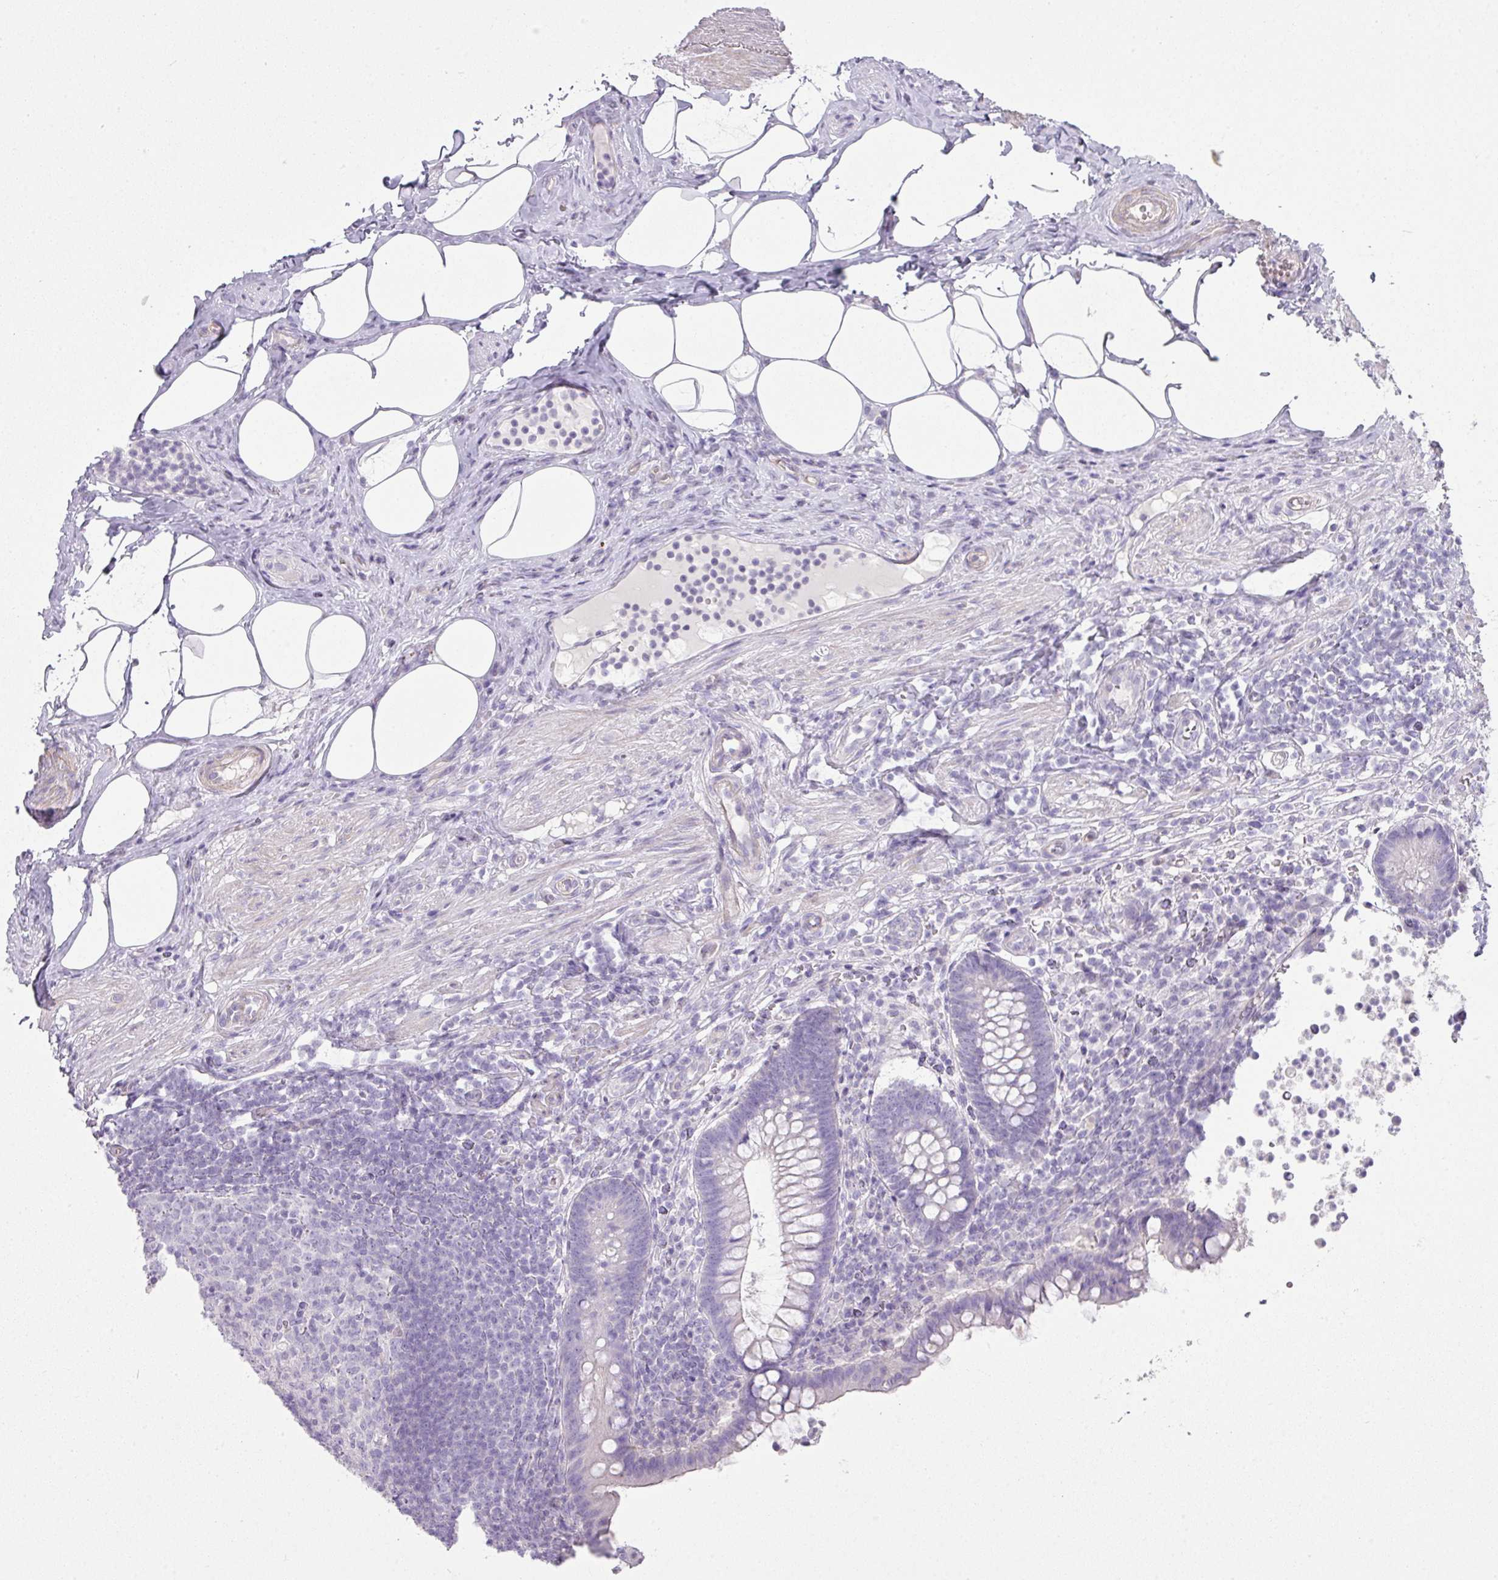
{"staining": {"intensity": "negative", "quantity": "none", "location": "none"}, "tissue": "appendix", "cell_type": "Glandular cells", "image_type": "normal", "snomed": [{"axis": "morphology", "description": "Normal tissue, NOS"}, {"axis": "topography", "description": "Appendix"}], "caption": "This is an immunohistochemistry (IHC) image of benign human appendix. There is no positivity in glandular cells.", "gene": "GLI4", "patient": {"sex": "female", "age": 56}}